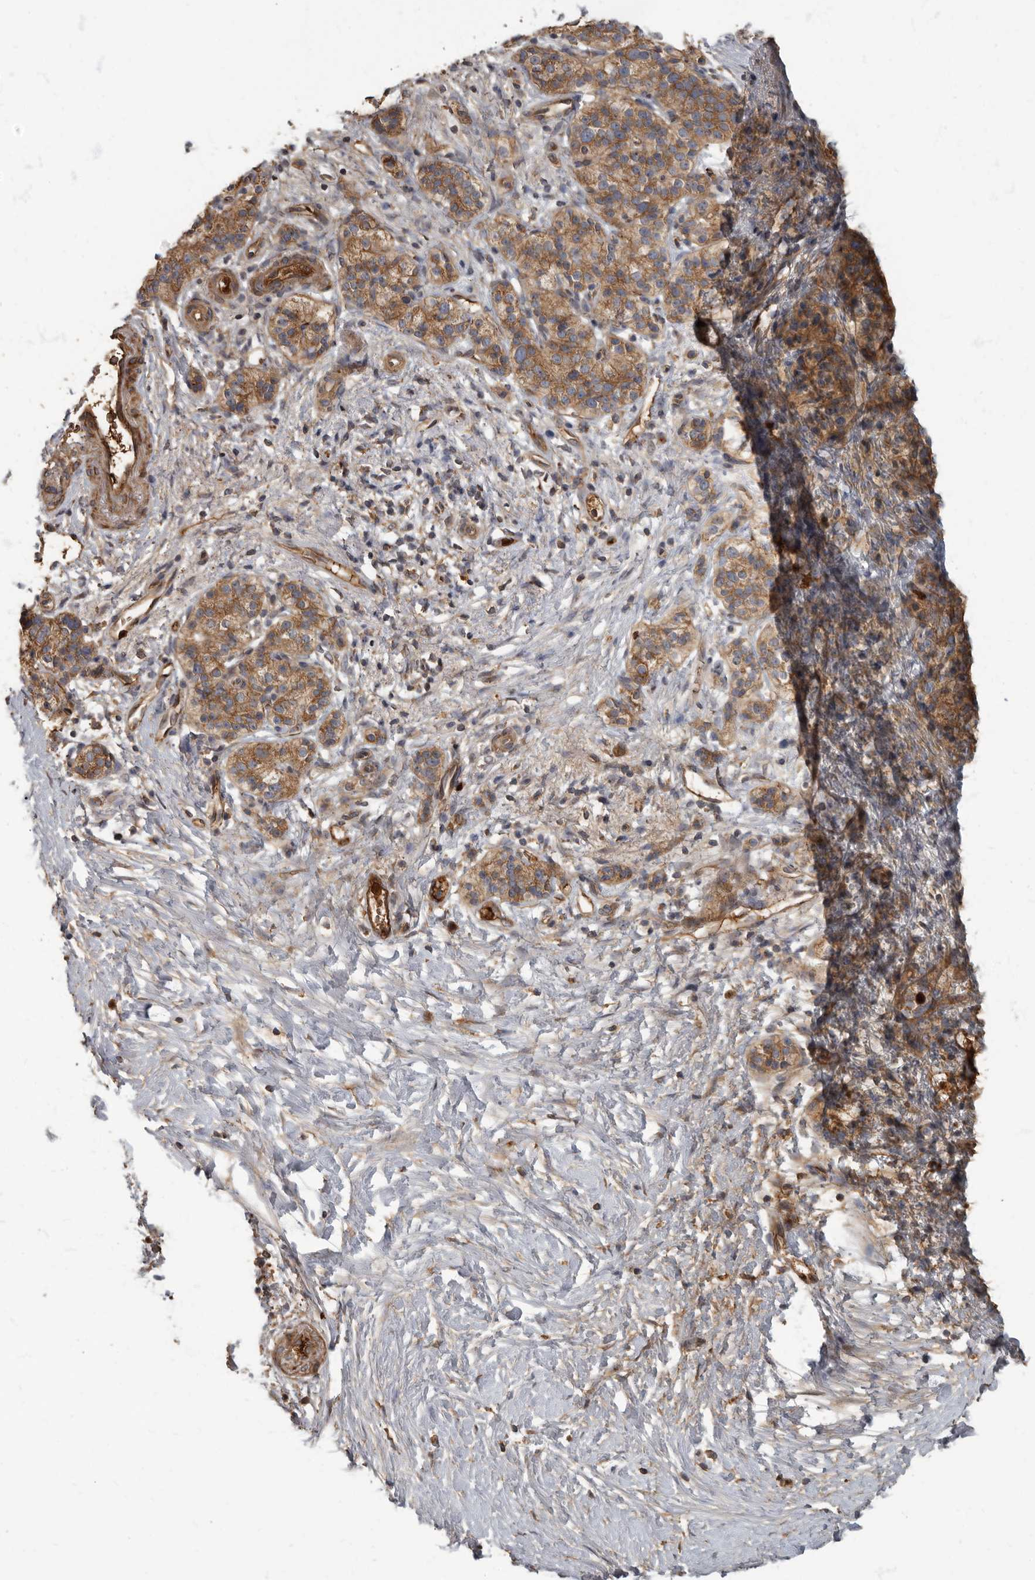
{"staining": {"intensity": "moderate", "quantity": ">75%", "location": "cytoplasmic/membranous"}, "tissue": "pancreatic cancer", "cell_type": "Tumor cells", "image_type": "cancer", "snomed": [{"axis": "morphology", "description": "Adenocarcinoma, NOS"}, {"axis": "topography", "description": "Pancreas"}], "caption": "Adenocarcinoma (pancreatic) stained for a protein displays moderate cytoplasmic/membranous positivity in tumor cells.", "gene": "DAAM1", "patient": {"sex": "male", "age": 50}}